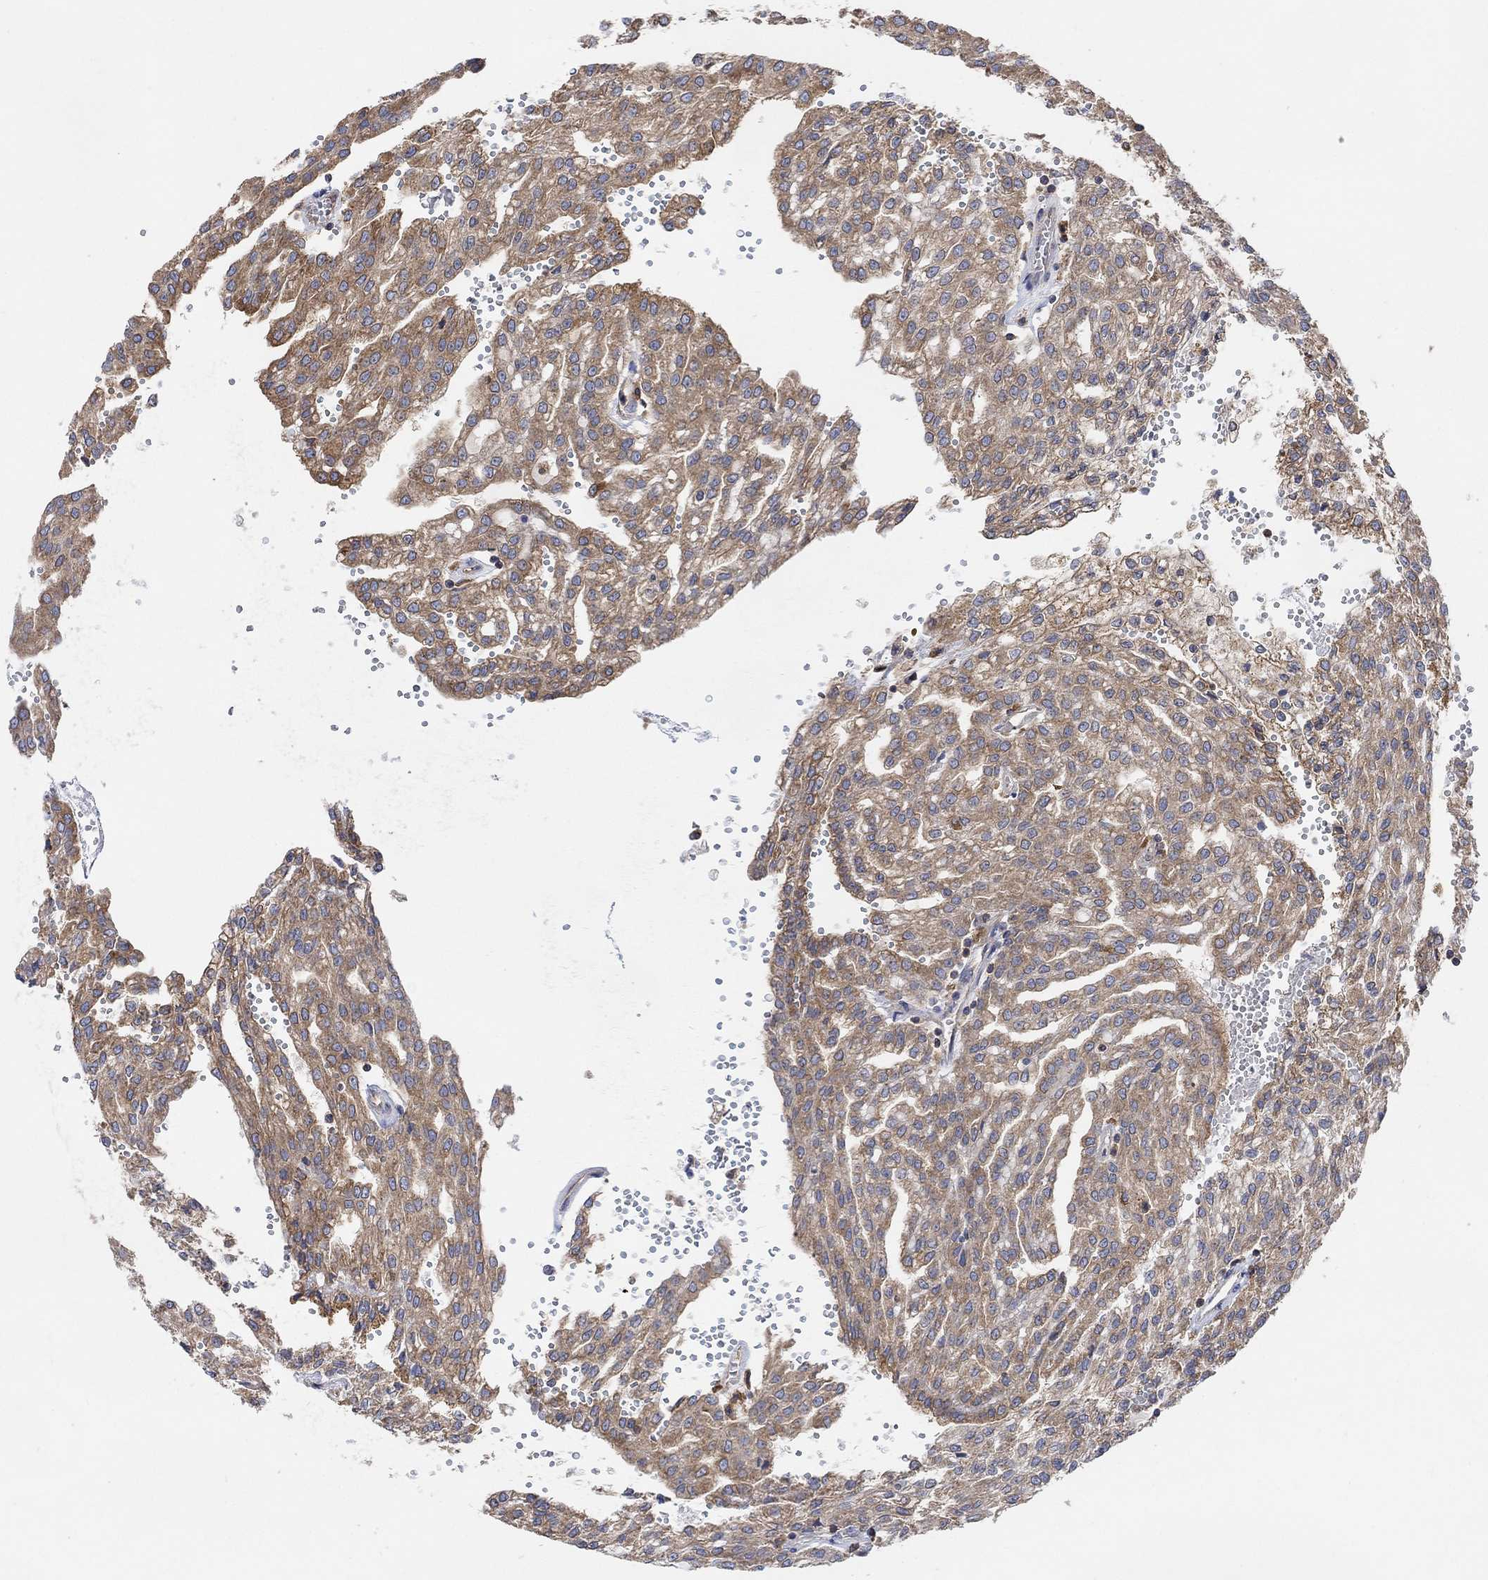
{"staining": {"intensity": "weak", "quantity": ">75%", "location": "cytoplasmic/membranous"}, "tissue": "renal cancer", "cell_type": "Tumor cells", "image_type": "cancer", "snomed": [{"axis": "morphology", "description": "Adenocarcinoma, NOS"}, {"axis": "topography", "description": "Kidney"}], "caption": "IHC image of neoplastic tissue: human renal adenocarcinoma stained using immunohistochemistry demonstrates low levels of weak protein expression localized specifically in the cytoplasmic/membranous of tumor cells, appearing as a cytoplasmic/membranous brown color.", "gene": "BLOC1S3", "patient": {"sex": "male", "age": 63}}